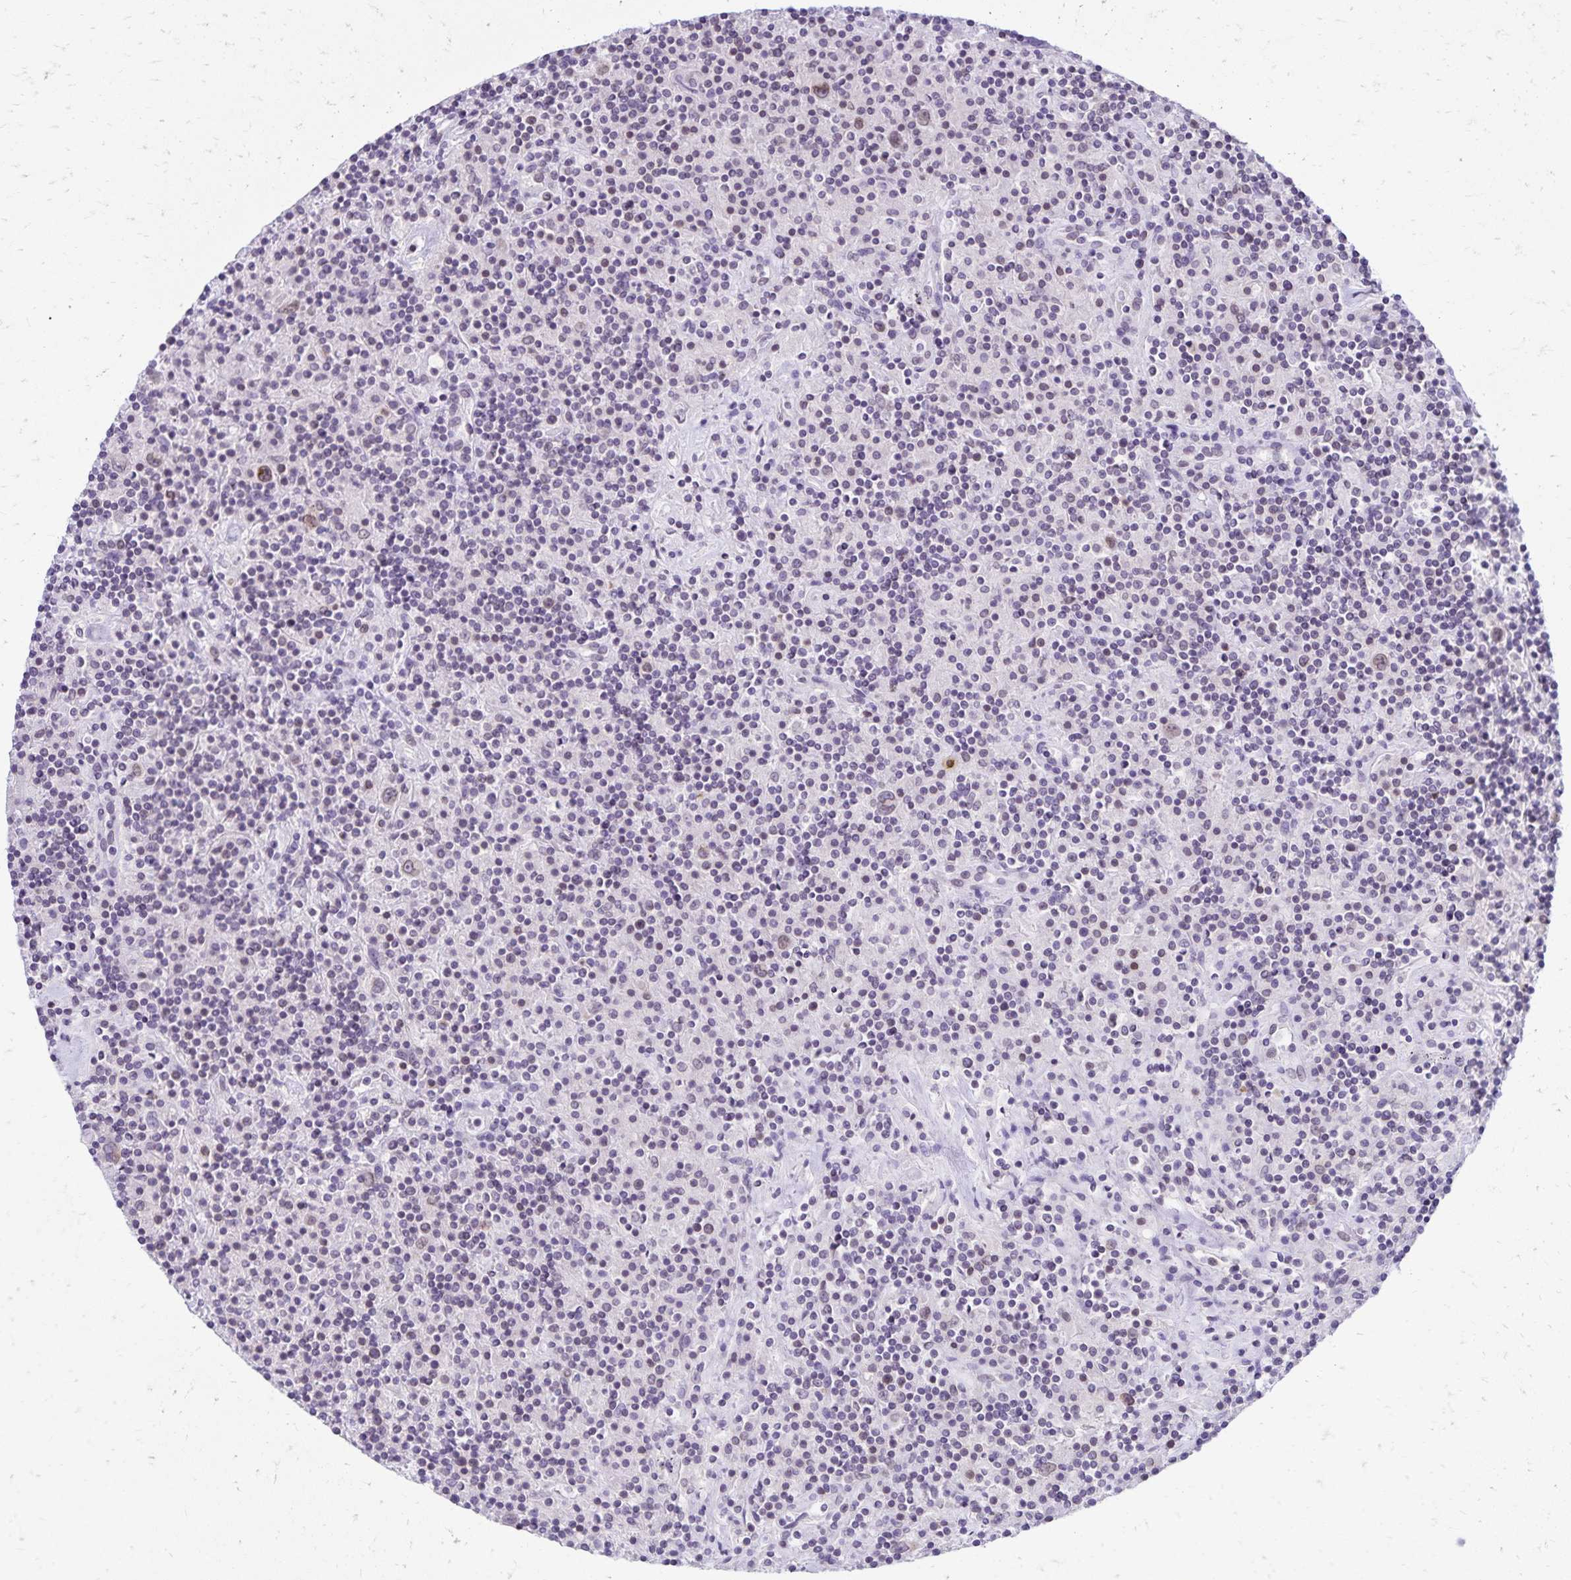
{"staining": {"intensity": "weak", "quantity": "25%-75%", "location": "nuclear"}, "tissue": "lymphoma", "cell_type": "Tumor cells", "image_type": "cancer", "snomed": [{"axis": "morphology", "description": "Hodgkin's disease, NOS"}, {"axis": "topography", "description": "Lymph node"}], "caption": "Immunohistochemistry image of human lymphoma stained for a protein (brown), which exhibits low levels of weak nuclear positivity in approximately 25%-75% of tumor cells.", "gene": "FAM166C", "patient": {"sex": "male", "age": 70}}